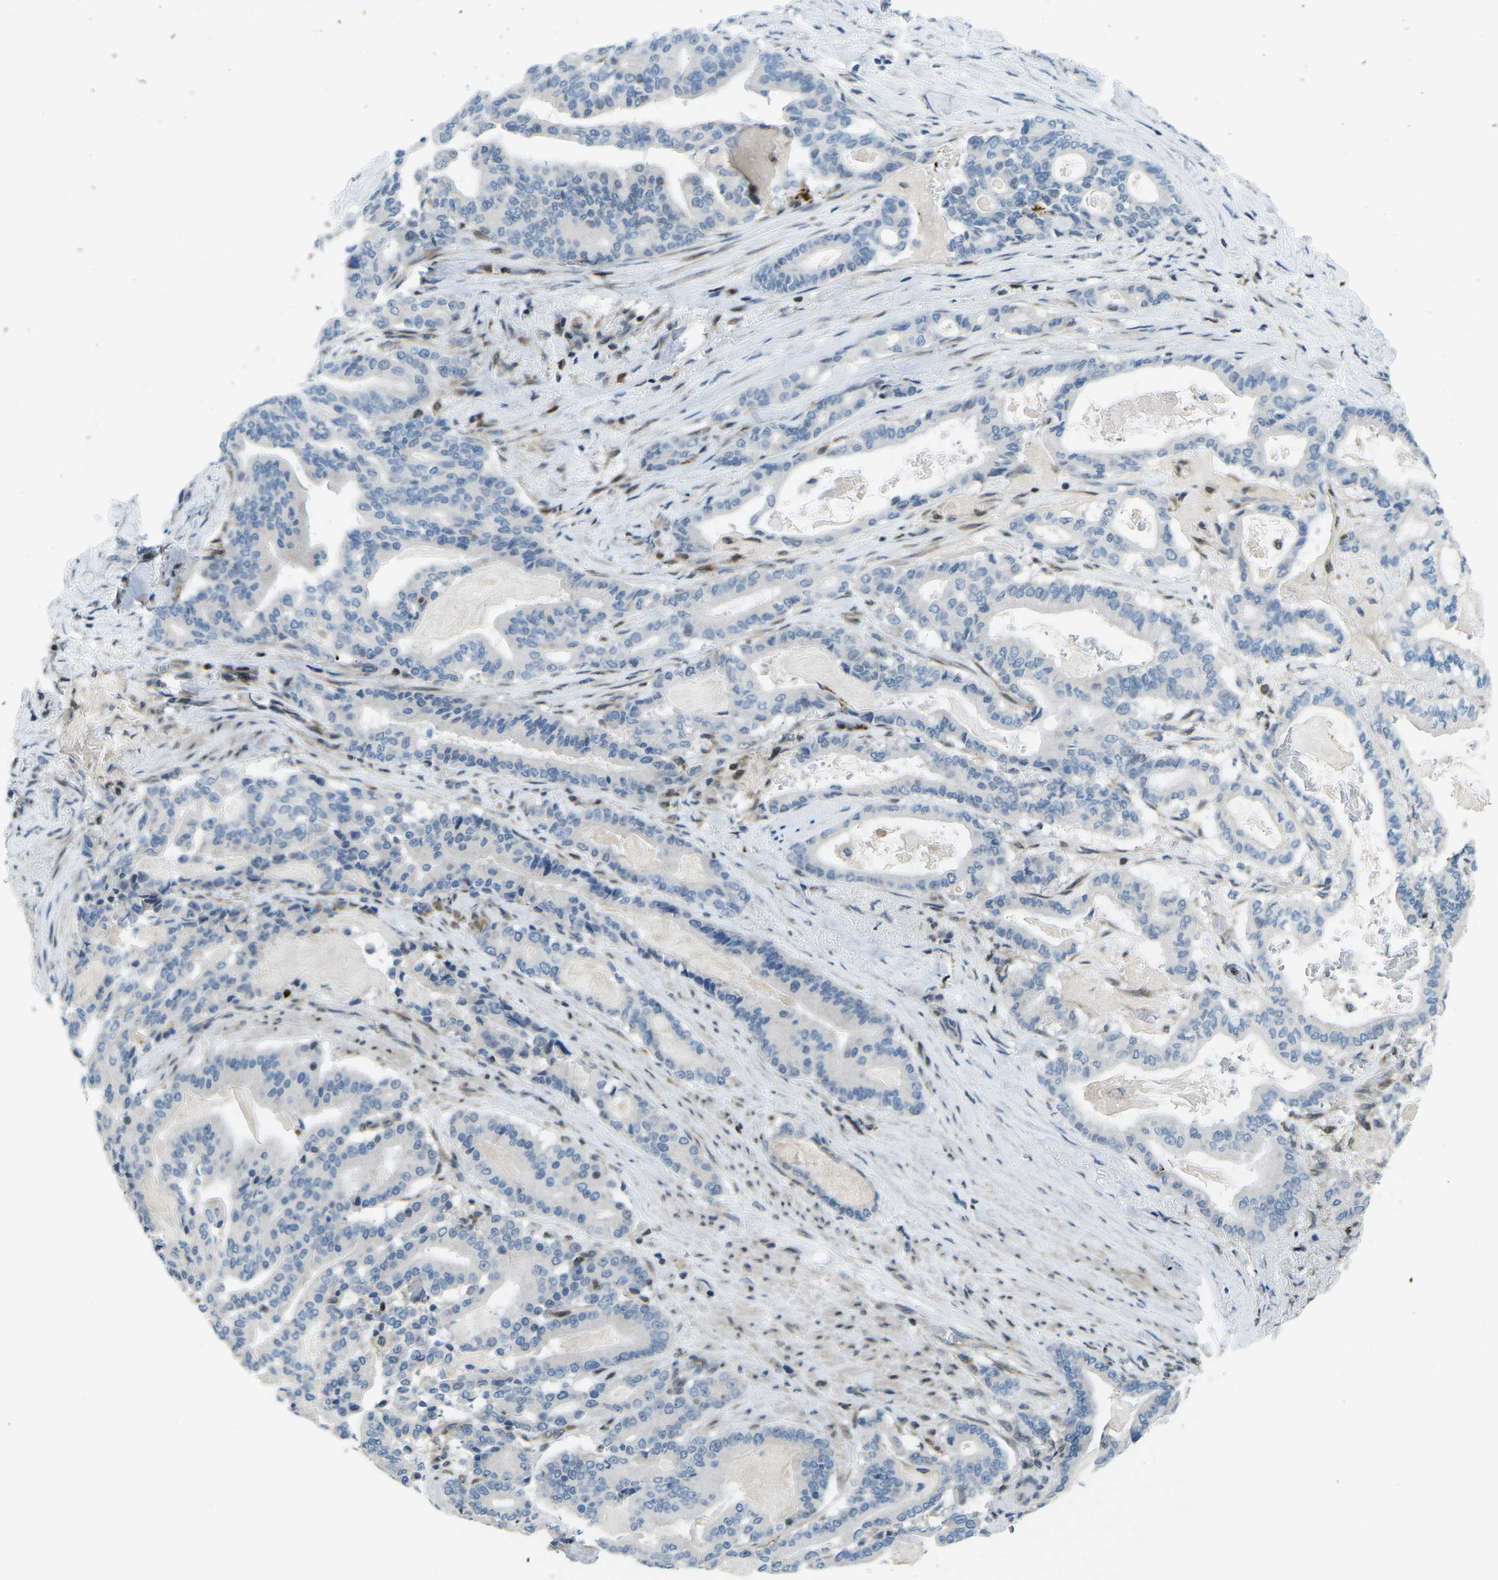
{"staining": {"intensity": "negative", "quantity": "none", "location": "none"}, "tissue": "pancreatic cancer", "cell_type": "Tumor cells", "image_type": "cancer", "snomed": [{"axis": "morphology", "description": "Adenocarcinoma, NOS"}, {"axis": "topography", "description": "Pancreas"}], "caption": "A photomicrograph of pancreatic cancer stained for a protein reveals no brown staining in tumor cells.", "gene": "MBNL1", "patient": {"sex": "male", "age": 63}}